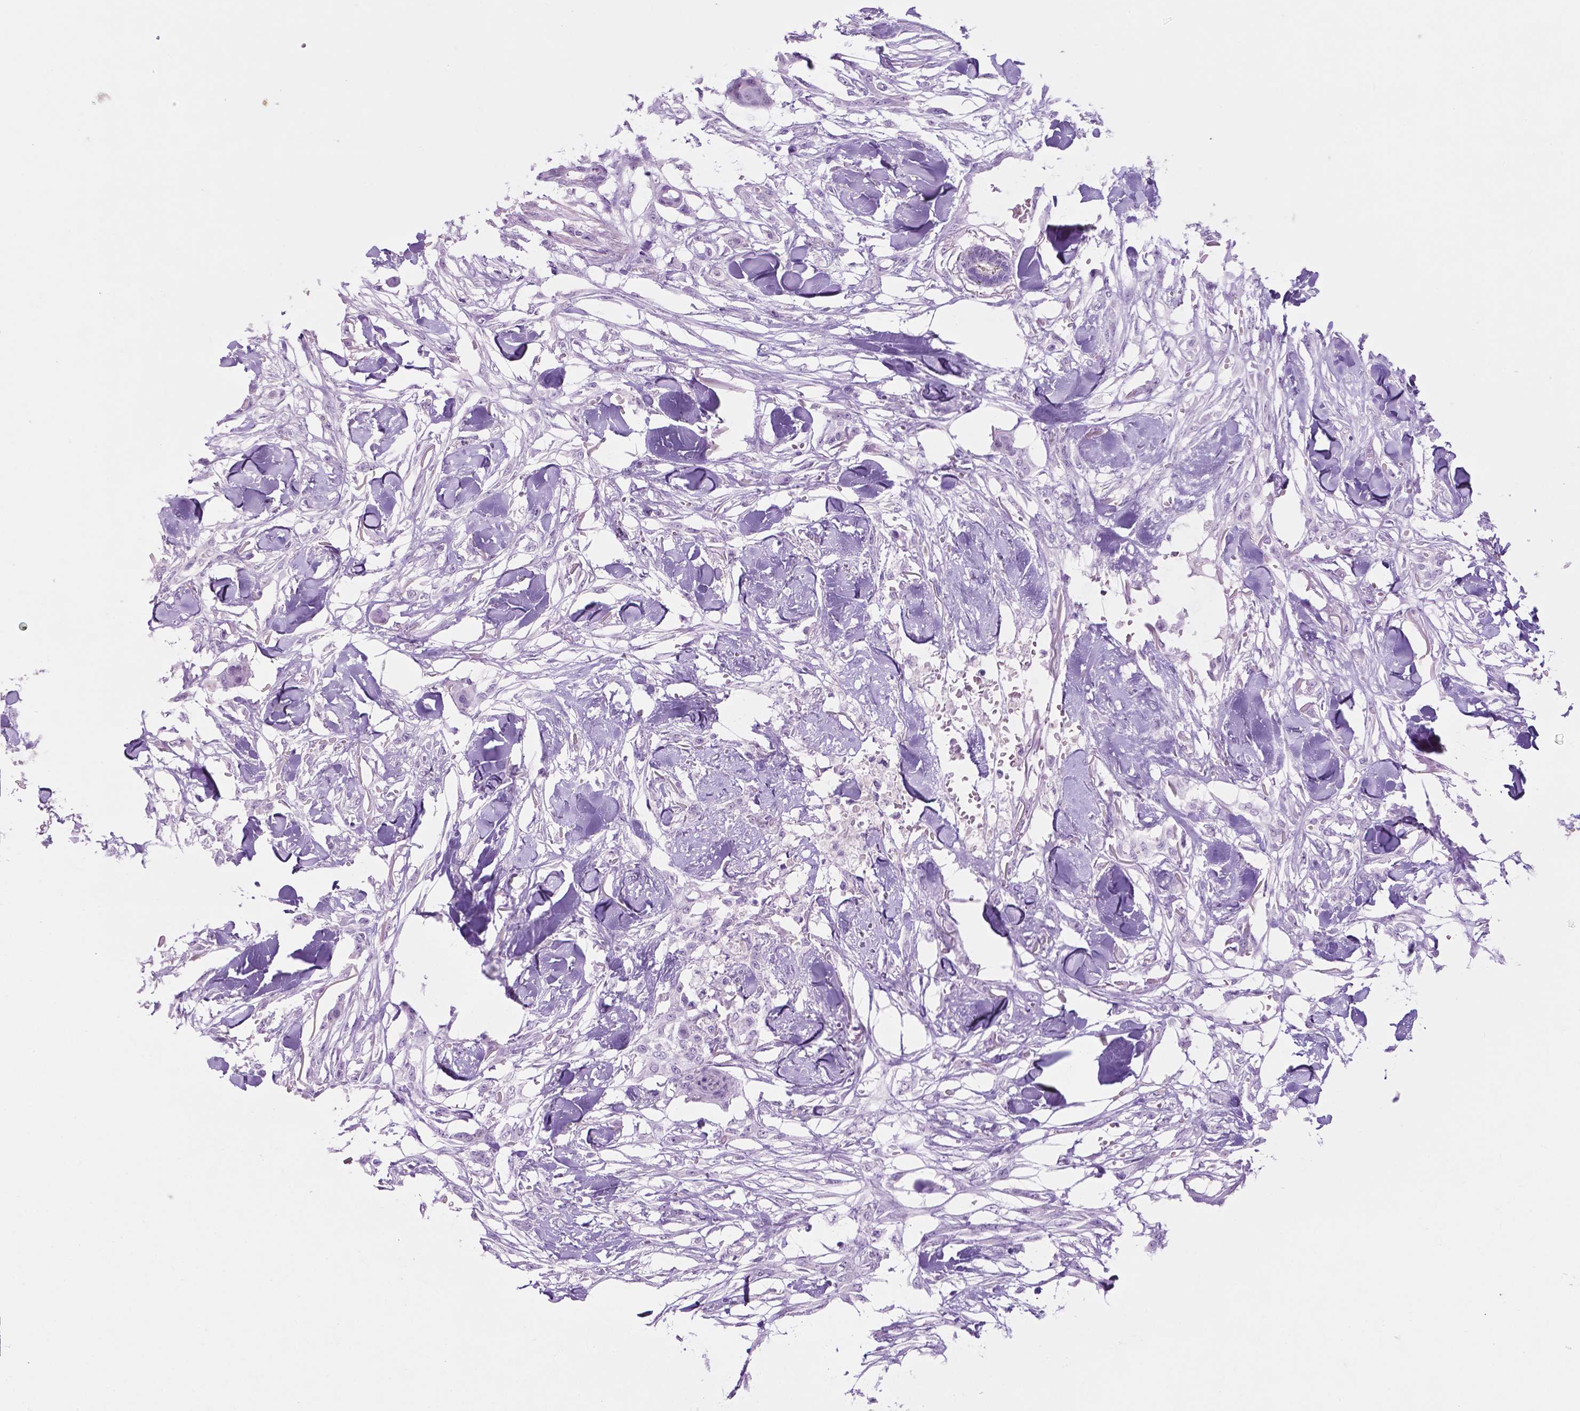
{"staining": {"intensity": "negative", "quantity": "none", "location": "none"}, "tissue": "skin cancer", "cell_type": "Tumor cells", "image_type": "cancer", "snomed": [{"axis": "morphology", "description": "Squamous cell carcinoma, NOS"}, {"axis": "topography", "description": "Skin"}], "caption": "High power microscopy histopathology image of an immunohistochemistry image of squamous cell carcinoma (skin), revealing no significant staining in tumor cells. Nuclei are stained in blue.", "gene": "PHGR1", "patient": {"sex": "female", "age": 59}}